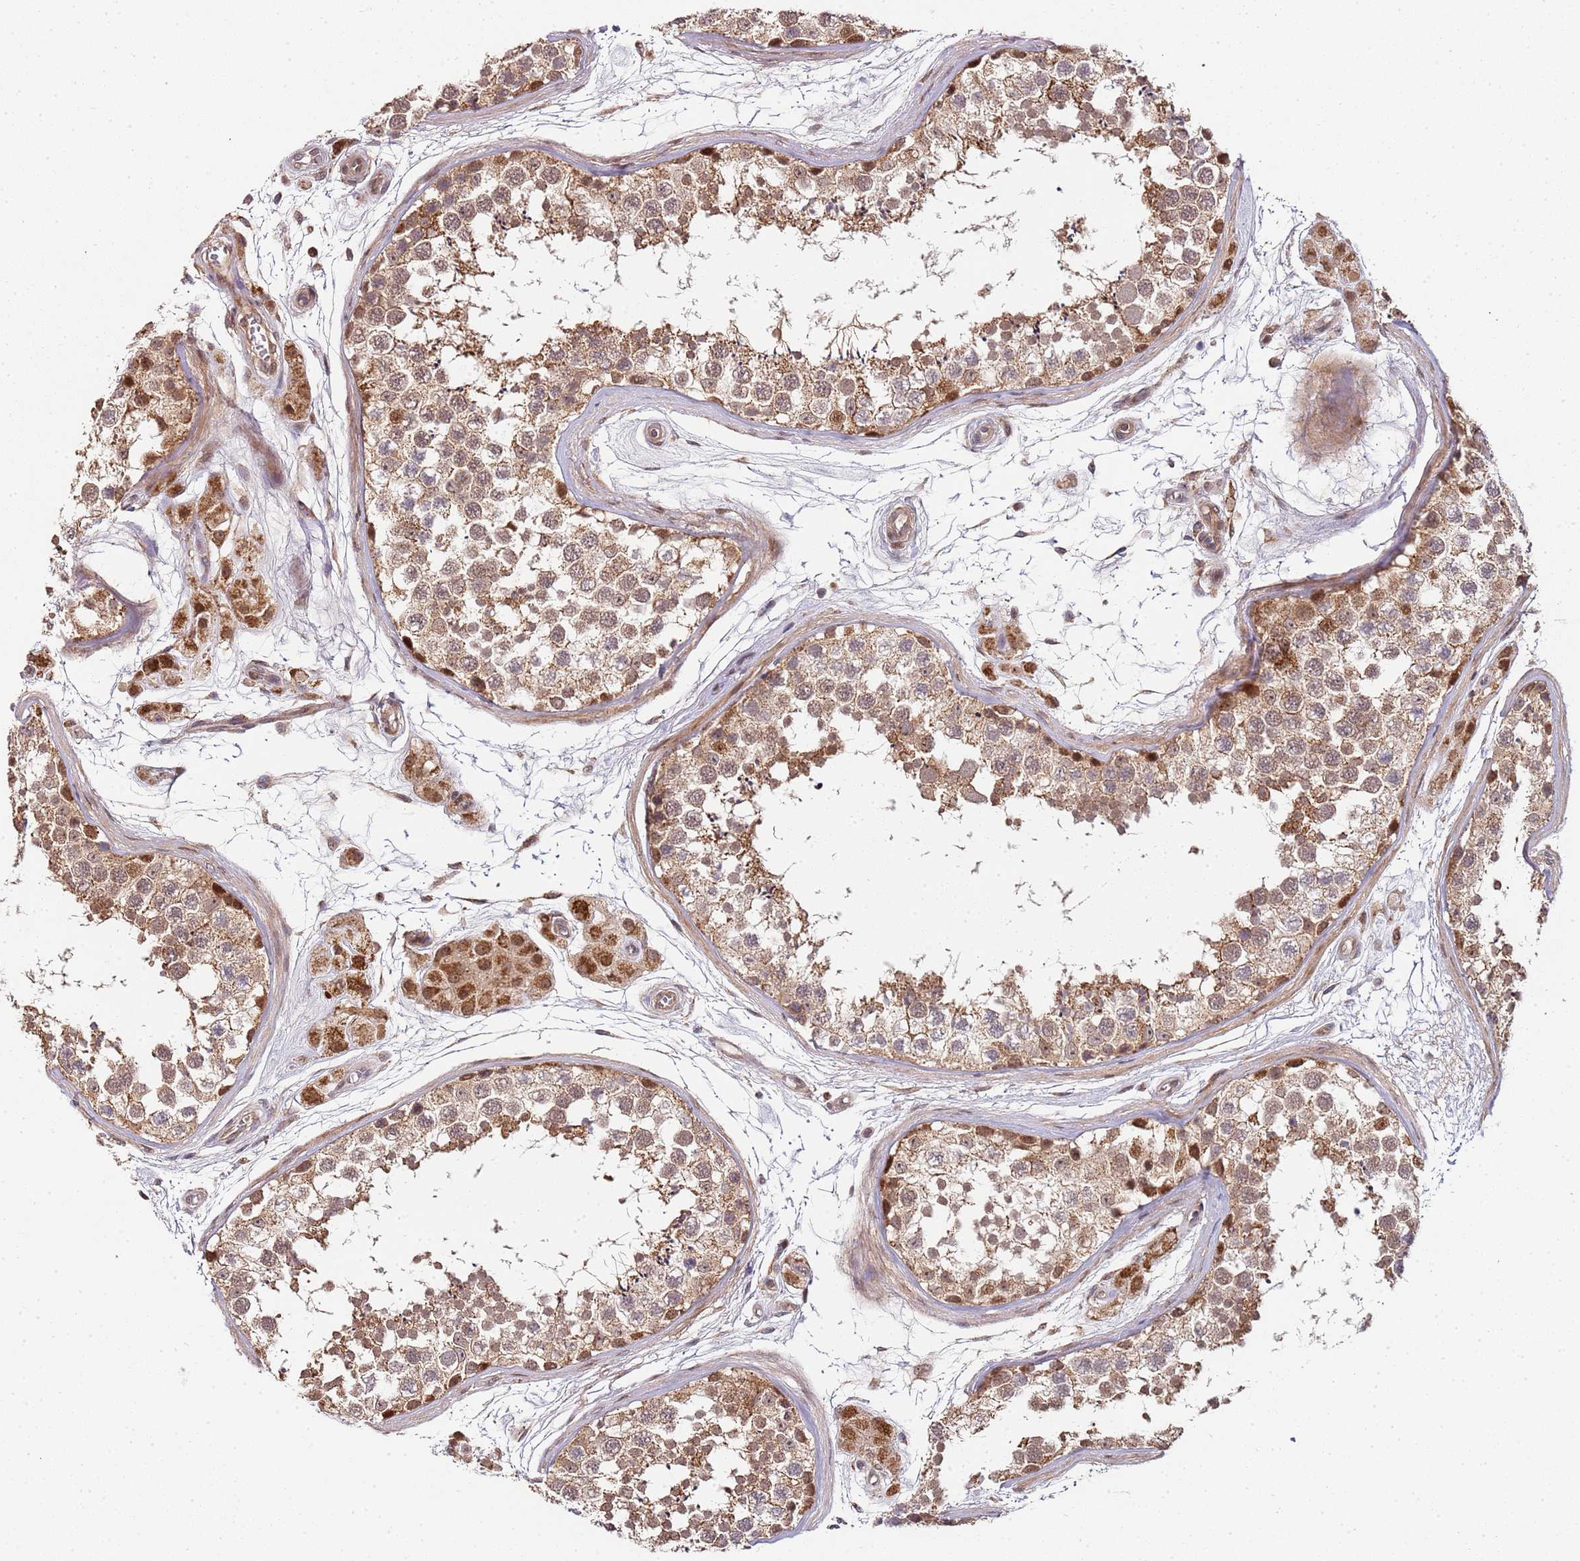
{"staining": {"intensity": "moderate", "quantity": ">75%", "location": "cytoplasmic/membranous"}, "tissue": "testis", "cell_type": "Cells in seminiferous ducts", "image_type": "normal", "snomed": [{"axis": "morphology", "description": "Normal tissue, NOS"}, {"axis": "topography", "description": "Testis"}], "caption": "Brown immunohistochemical staining in normal testis reveals moderate cytoplasmic/membranous staining in approximately >75% of cells in seminiferous ducts.", "gene": "EDC3", "patient": {"sex": "male", "age": 56}}